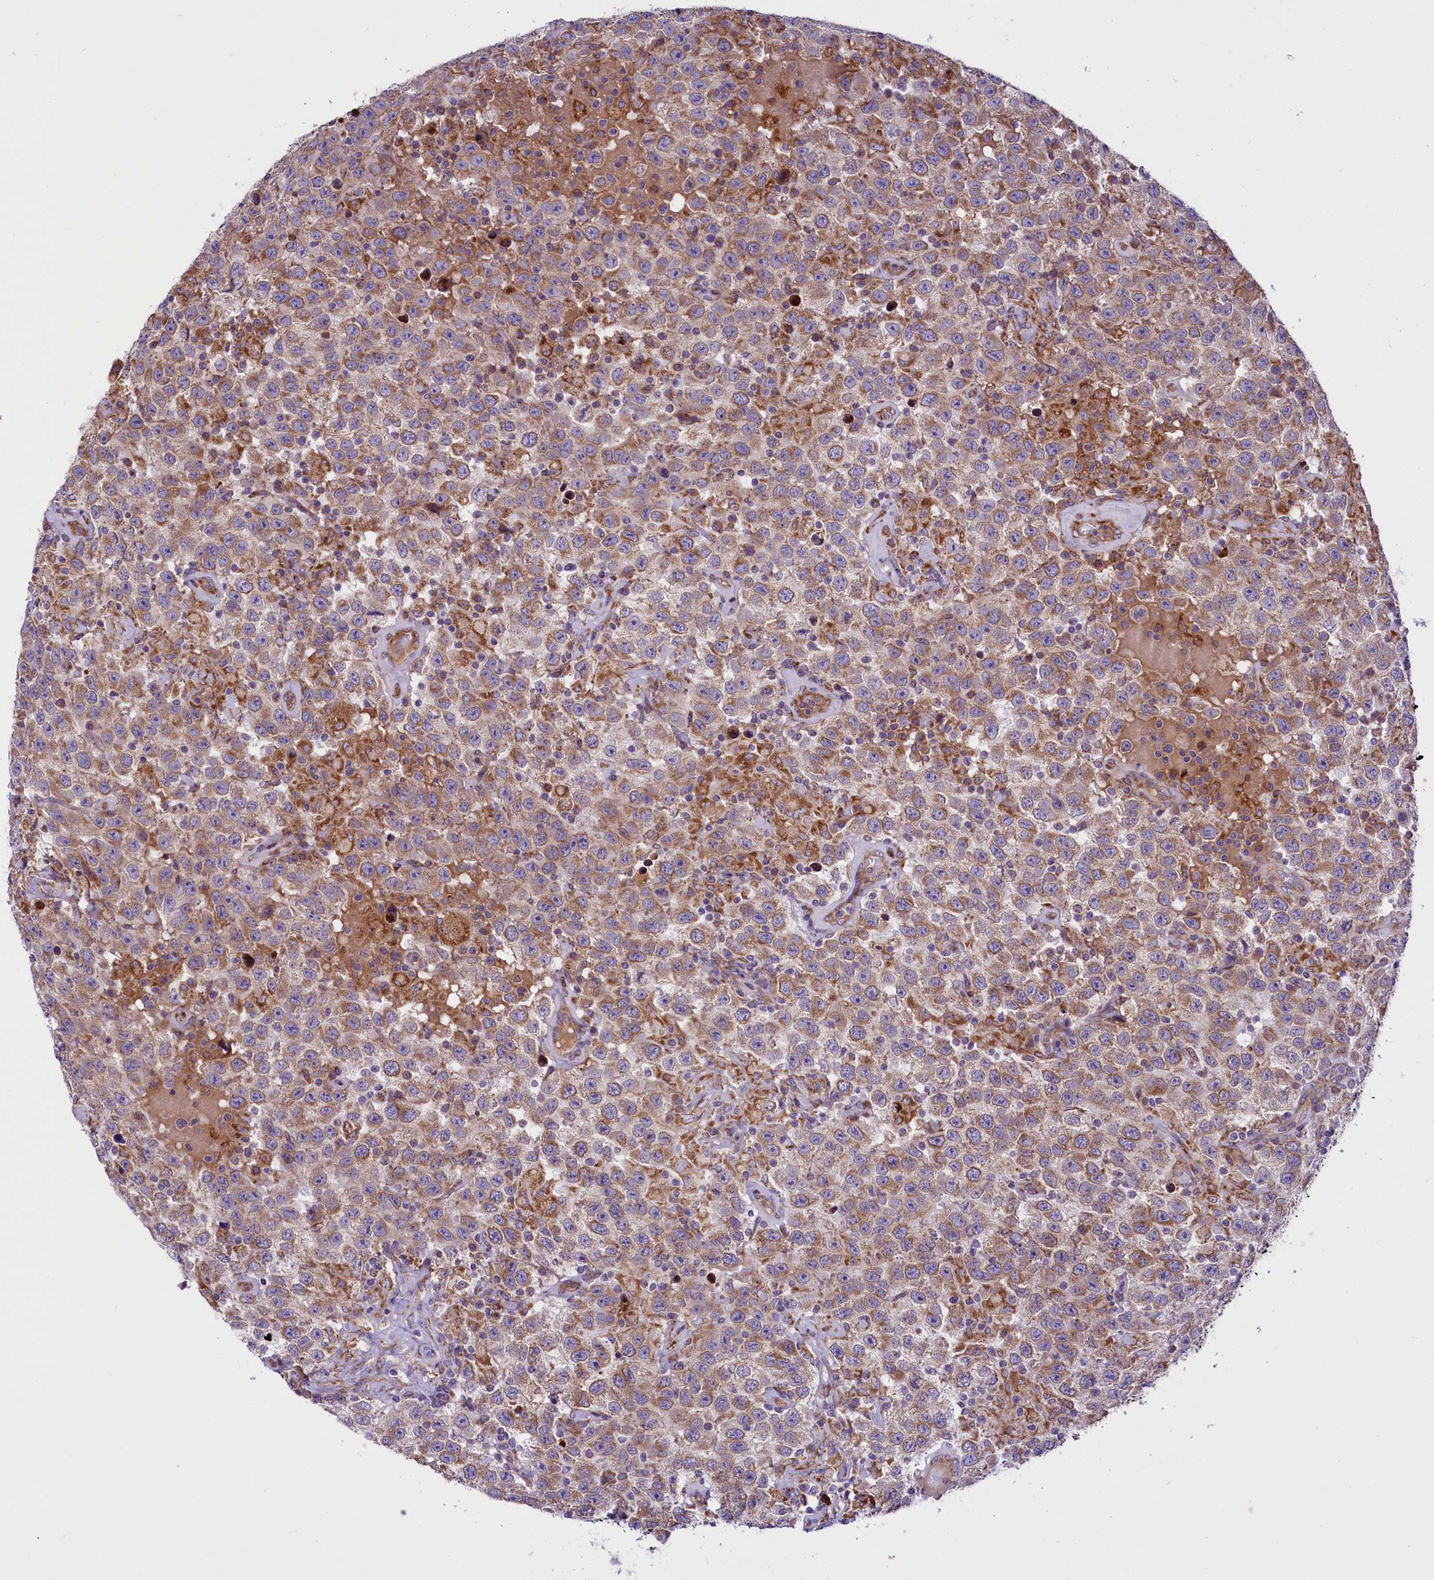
{"staining": {"intensity": "moderate", "quantity": ">75%", "location": "cytoplasmic/membranous"}, "tissue": "testis cancer", "cell_type": "Tumor cells", "image_type": "cancer", "snomed": [{"axis": "morphology", "description": "Seminoma, NOS"}, {"axis": "topography", "description": "Testis"}], "caption": "This is an image of immunohistochemistry staining of testis cancer (seminoma), which shows moderate staining in the cytoplasmic/membranous of tumor cells.", "gene": "PTPRU", "patient": {"sex": "male", "age": 41}}